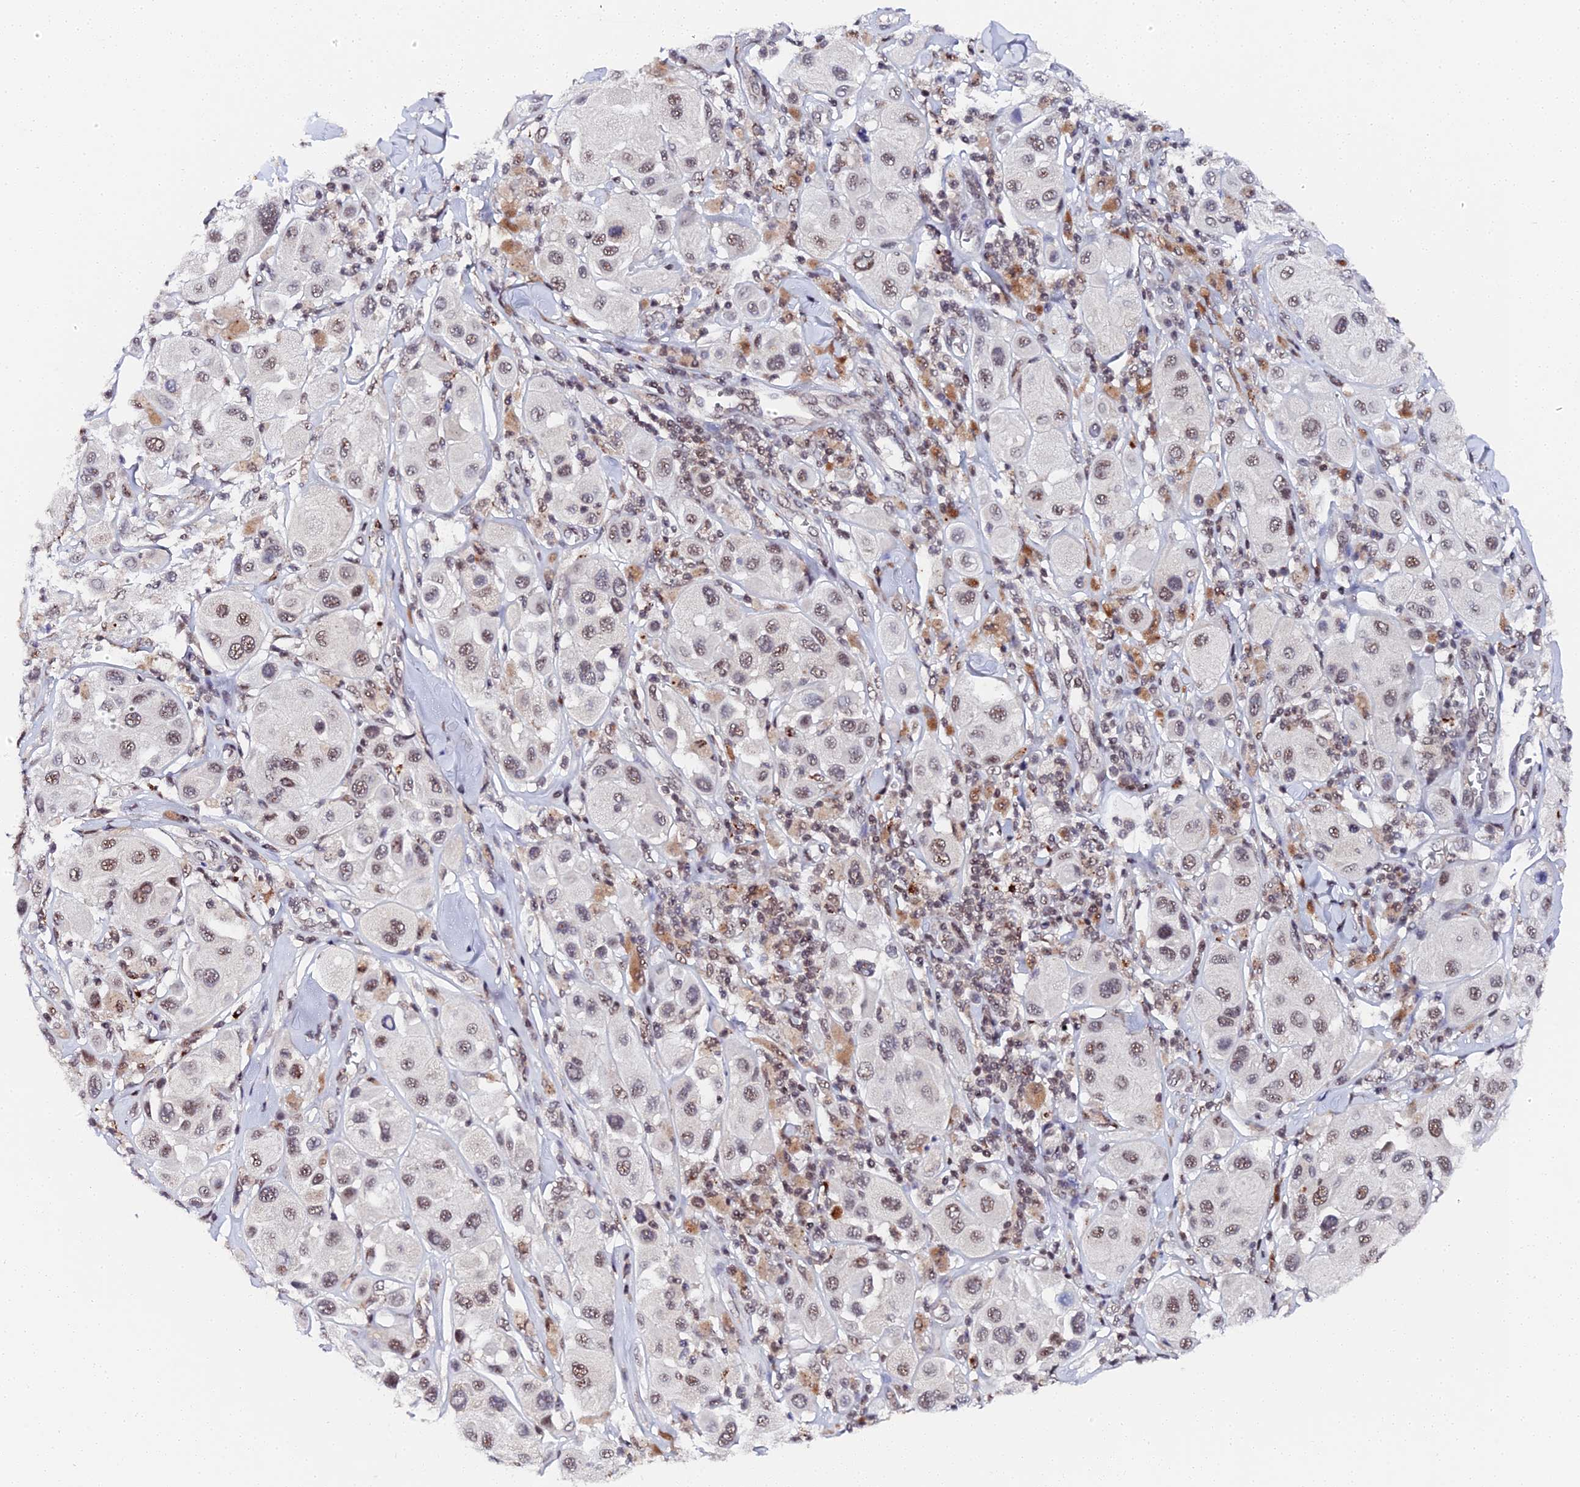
{"staining": {"intensity": "moderate", "quantity": ">75%", "location": "nuclear"}, "tissue": "melanoma", "cell_type": "Tumor cells", "image_type": "cancer", "snomed": [{"axis": "morphology", "description": "Malignant melanoma, Metastatic site"}, {"axis": "topography", "description": "Skin"}], "caption": "Immunohistochemical staining of human melanoma demonstrates medium levels of moderate nuclear protein expression in approximately >75% of tumor cells.", "gene": "MAGOHB", "patient": {"sex": "male", "age": 41}}